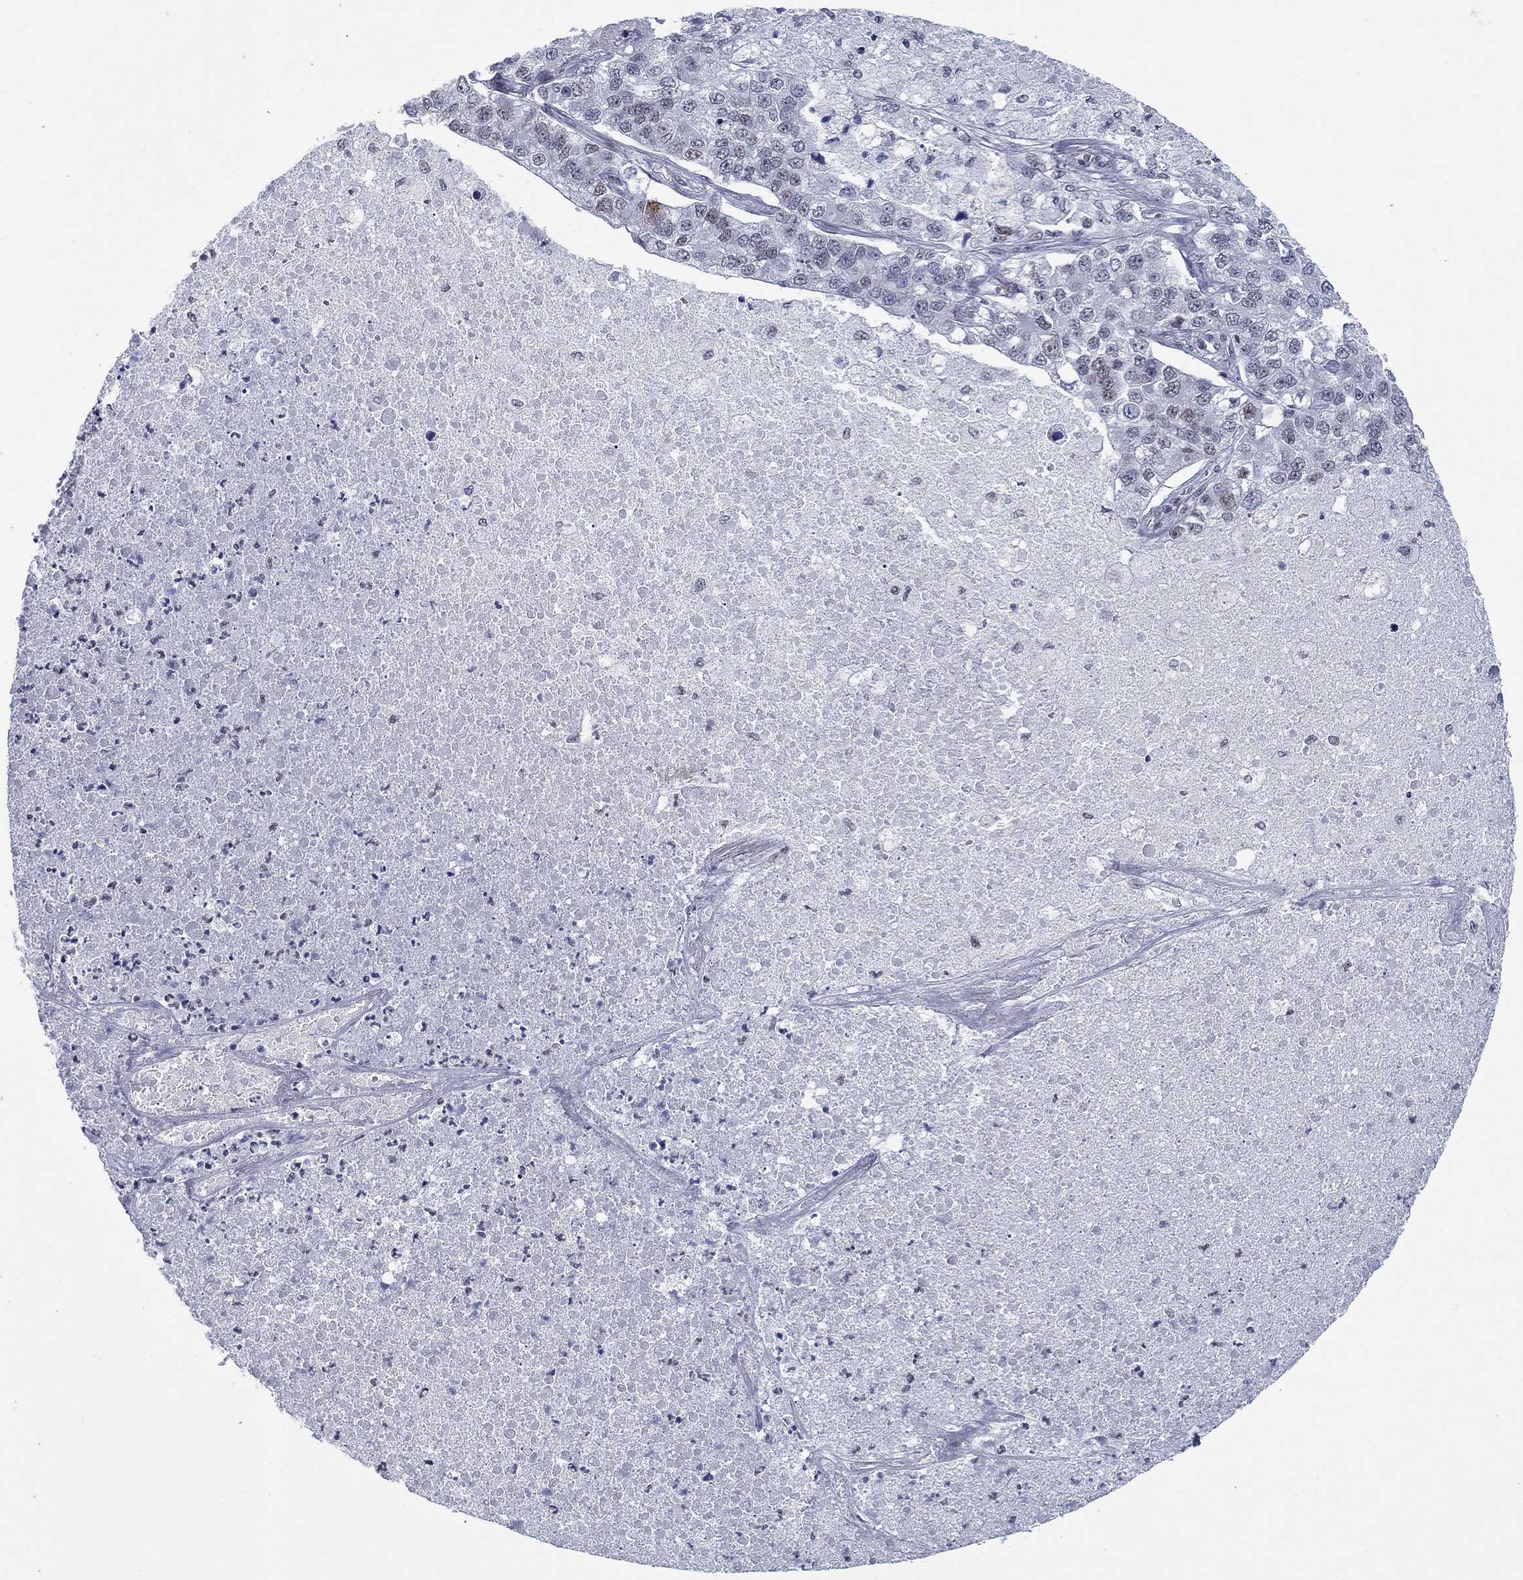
{"staining": {"intensity": "negative", "quantity": "none", "location": "none"}, "tissue": "lung cancer", "cell_type": "Tumor cells", "image_type": "cancer", "snomed": [{"axis": "morphology", "description": "Adenocarcinoma, NOS"}, {"axis": "topography", "description": "Lung"}], "caption": "Protein analysis of adenocarcinoma (lung) reveals no significant expression in tumor cells.", "gene": "NPAS3", "patient": {"sex": "male", "age": 49}}